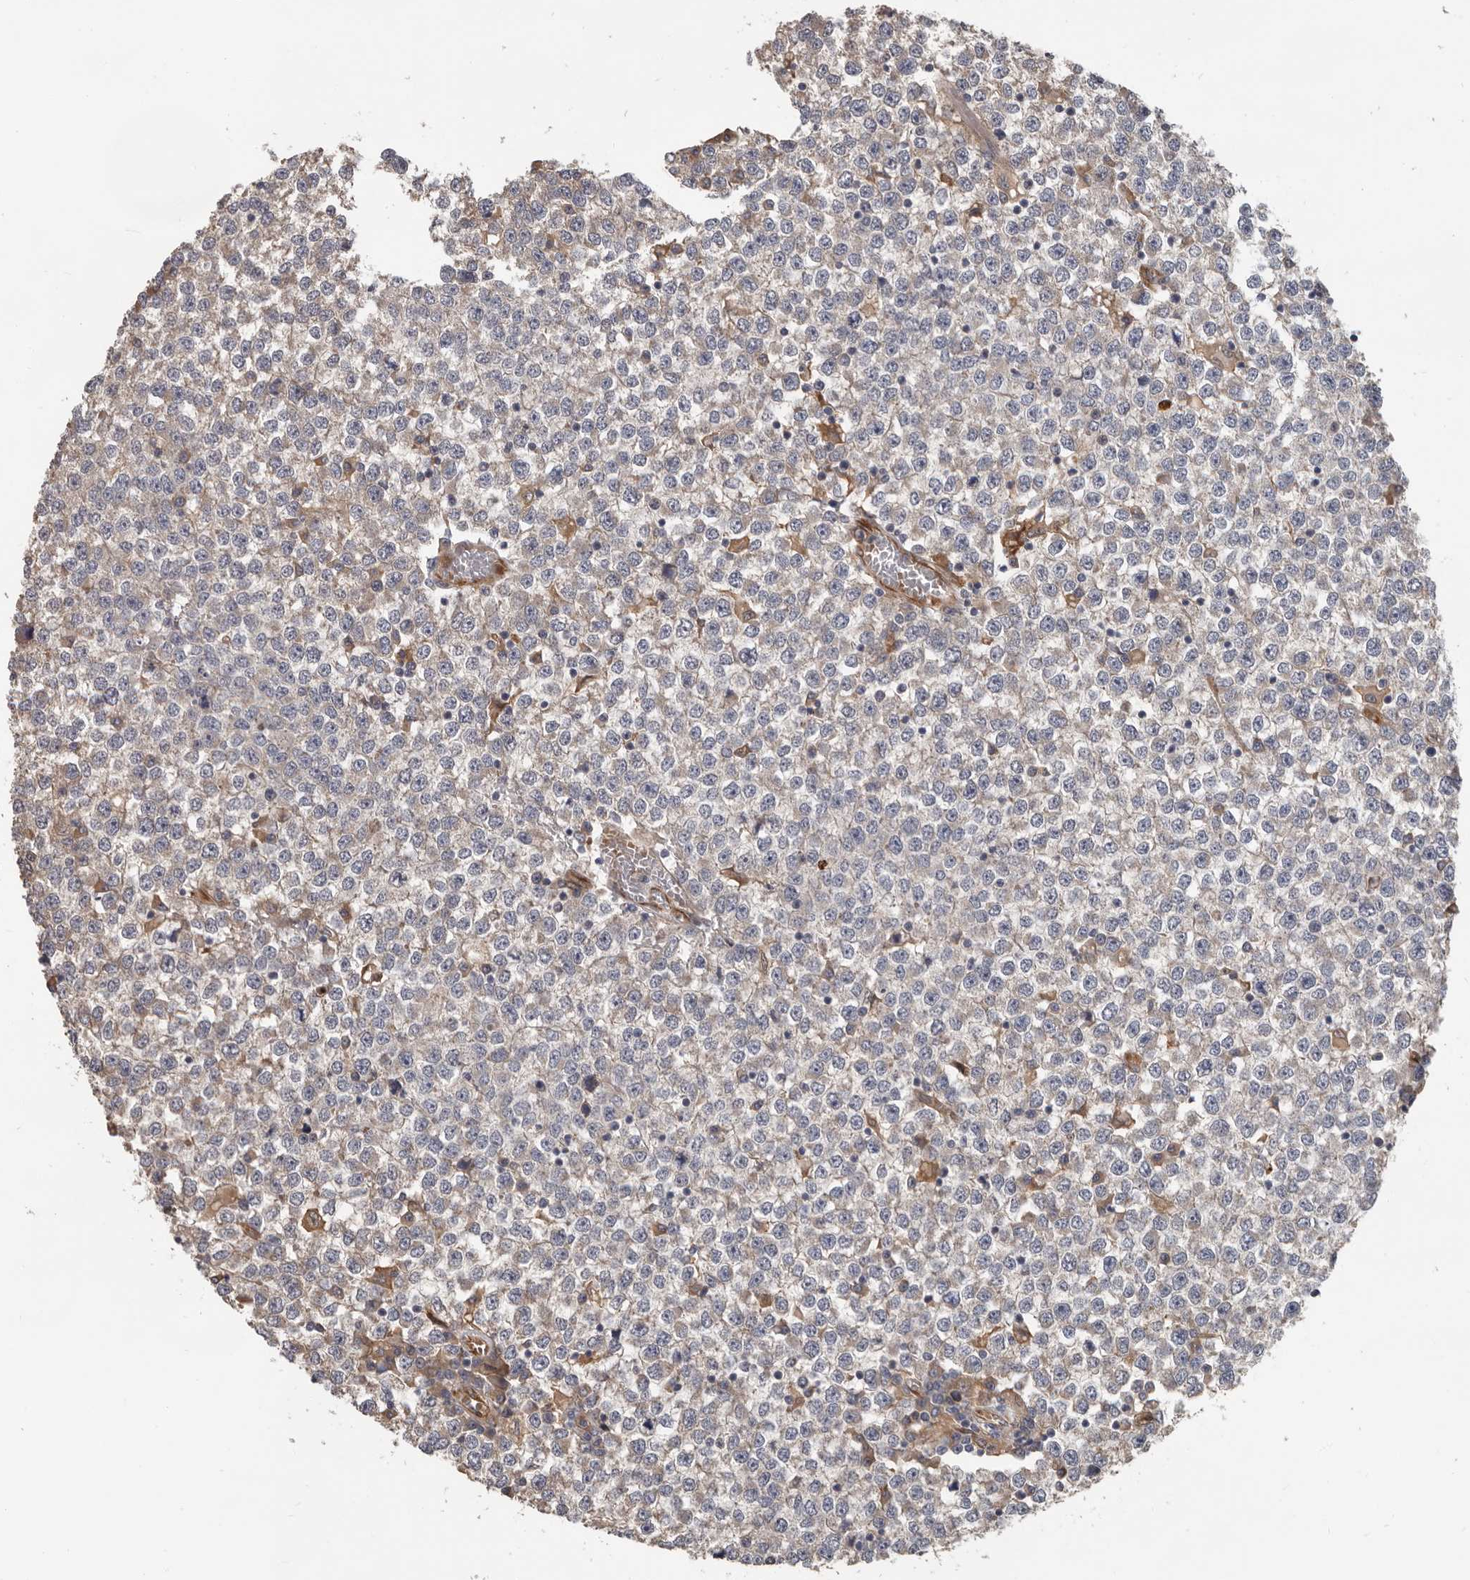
{"staining": {"intensity": "negative", "quantity": "none", "location": "none"}, "tissue": "testis cancer", "cell_type": "Tumor cells", "image_type": "cancer", "snomed": [{"axis": "morphology", "description": "Seminoma, NOS"}, {"axis": "topography", "description": "Testis"}], "caption": "A high-resolution image shows immunohistochemistry (IHC) staining of testis seminoma, which exhibits no significant positivity in tumor cells.", "gene": "MTF1", "patient": {"sex": "male", "age": 65}}